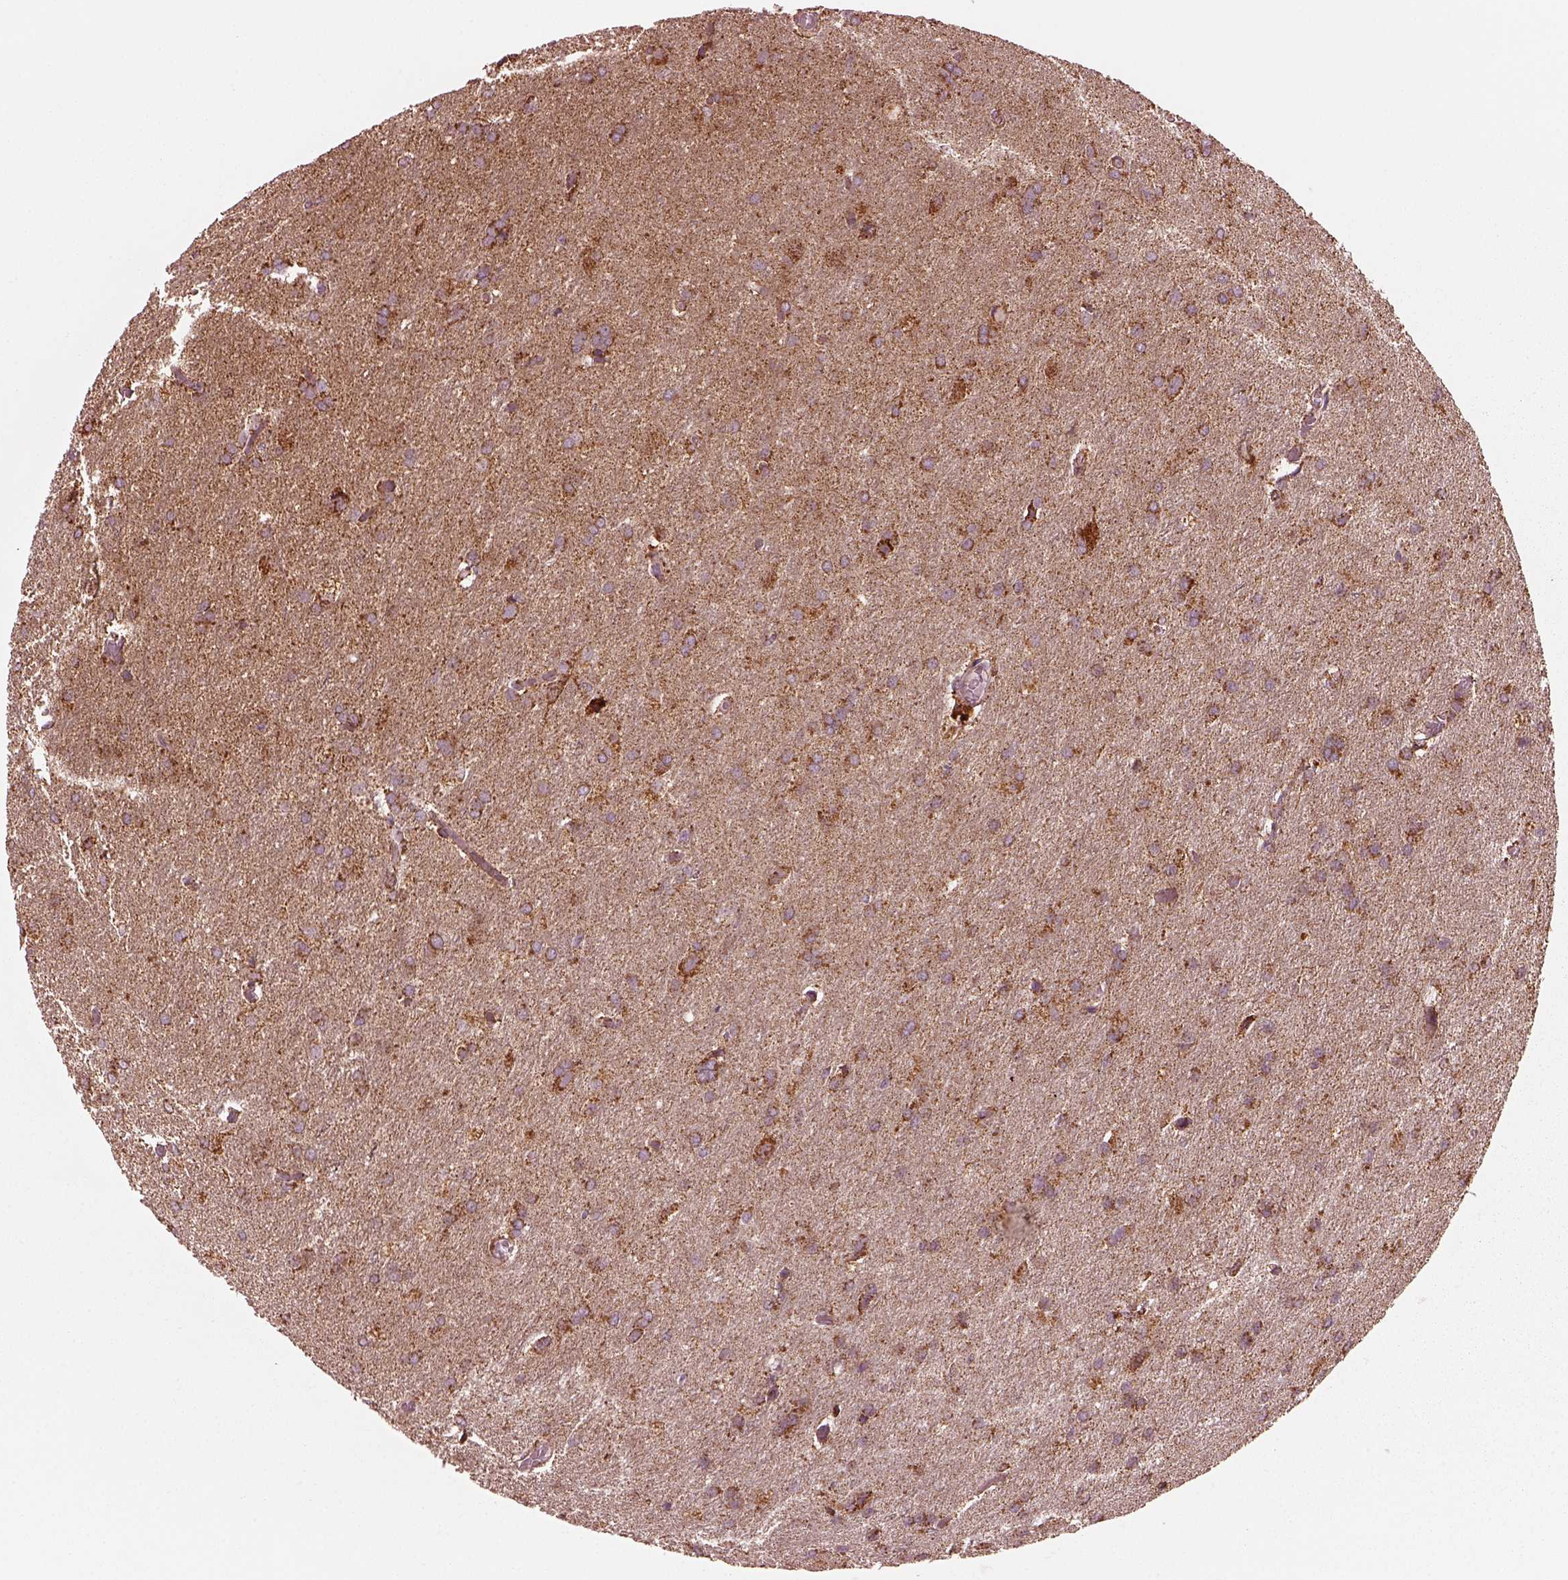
{"staining": {"intensity": "moderate", "quantity": "25%-75%", "location": "cytoplasmic/membranous"}, "tissue": "glioma", "cell_type": "Tumor cells", "image_type": "cancer", "snomed": [{"axis": "morphology", "description": "Glioma, malignant, High grade"}, {"axis": "topography", "description": "Brain"}], "caption": "Brown immunohistochemical staining in malignant glioma (high-grade) reveals moderate cytoplasmic/membranous expression in approximately 25%-75% of tumor cells. The protein is shown in brown color, while the nuclei are stained blue.", "gene": "NDUFB10", "patient": {"sex": "male", "age": 68}}